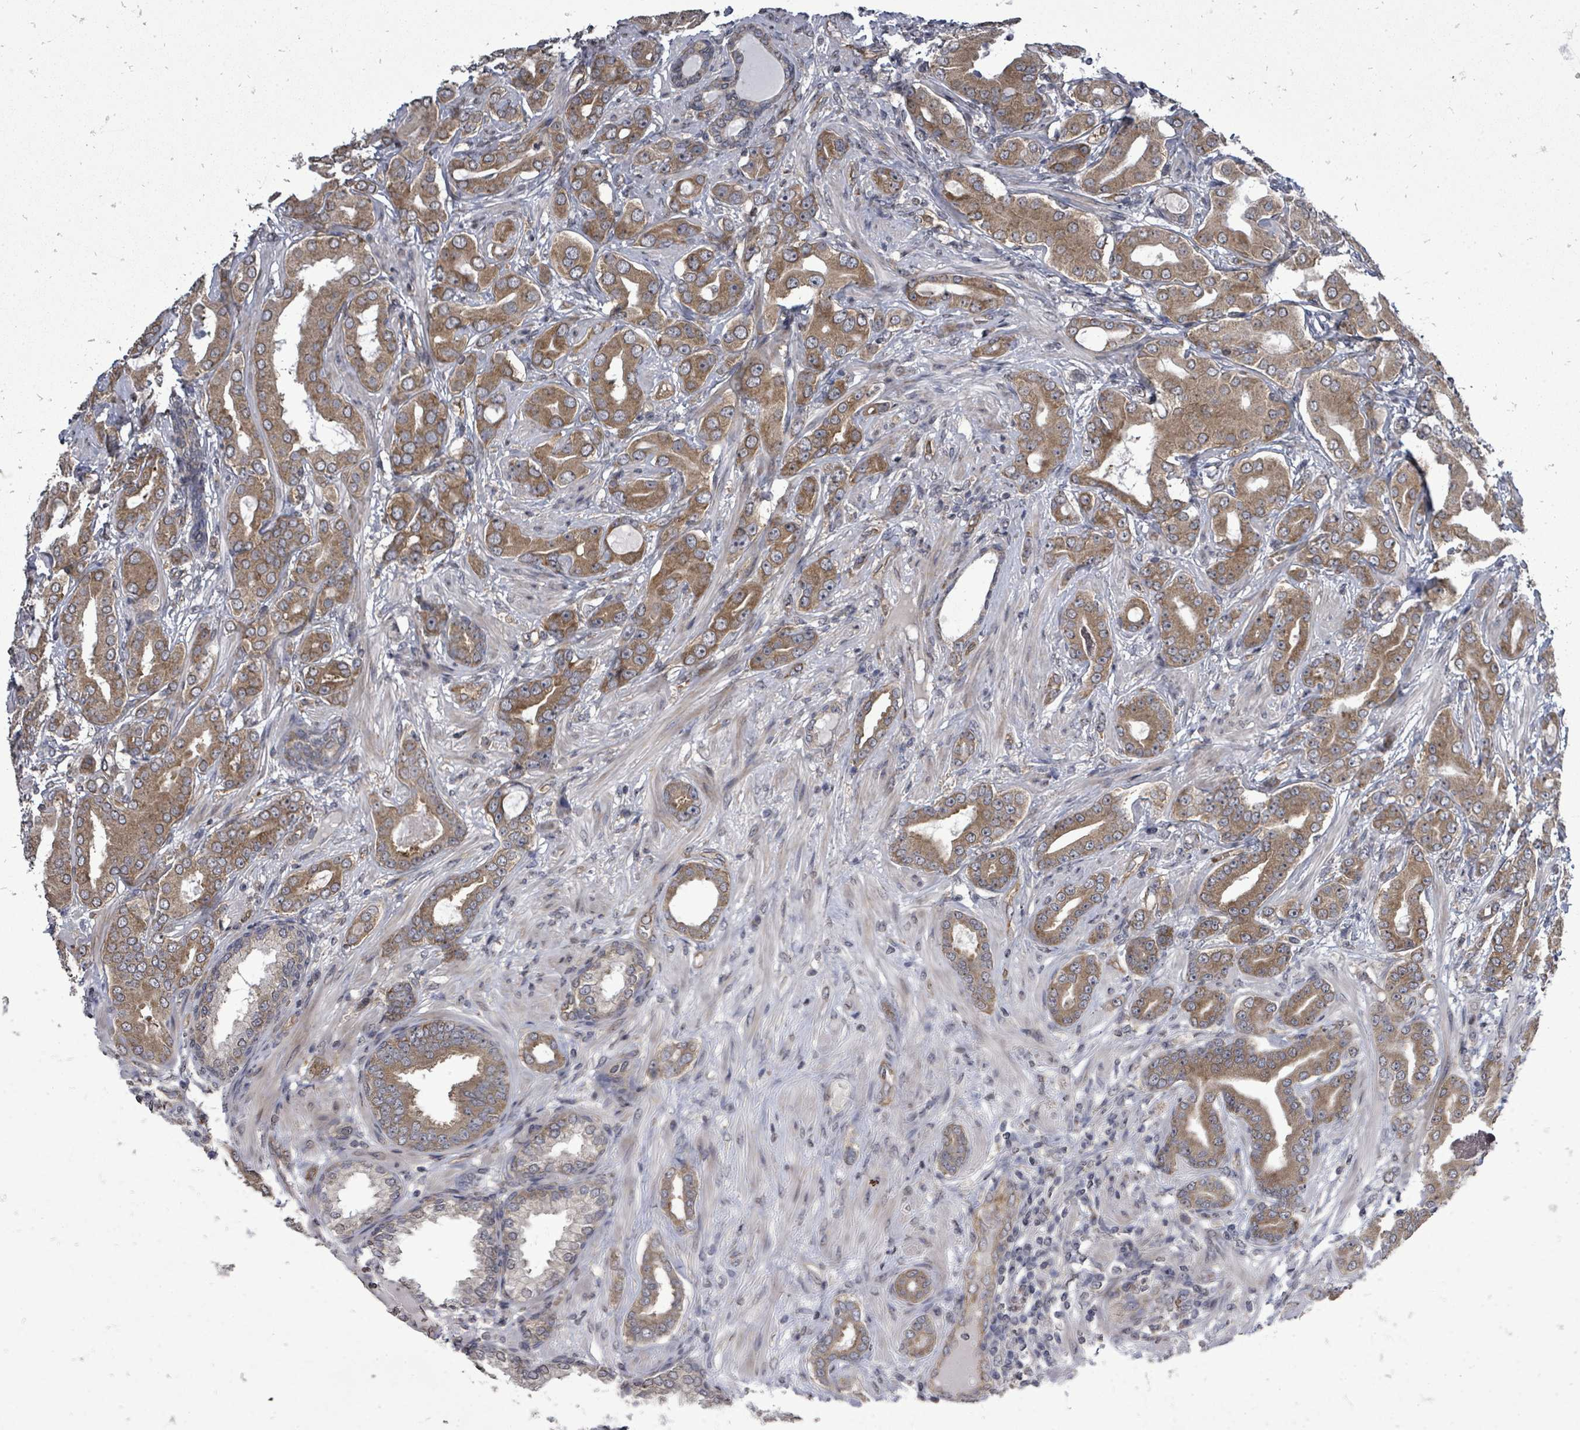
{"staining": {"intensity": "moderate", "quantity": ">75%", "location": "cytoplasmic/membranous"}, "tissue": "prostate cancer", "cell_type": "Tumor cells", "image_type": "cancer", "snomed": [{"axis": "morphology", "description": "Adenocarcinoma, Low grade"}, {"axis": "topography", "description": "Prostate"}], "caption": "Immunohistochemical staining of prostate cancer exhibits medium levels of moderate cytoplasmic/membranous protein staining in about >75% of tumor cells. The staining was performed using DAB to visualize the protein expression in brown, while the nuclei were stained in blue with hematoxylin (Magnification: 20x).", "gene": "RALGAPB", "patient": {"sex": "male", "age": 57}}